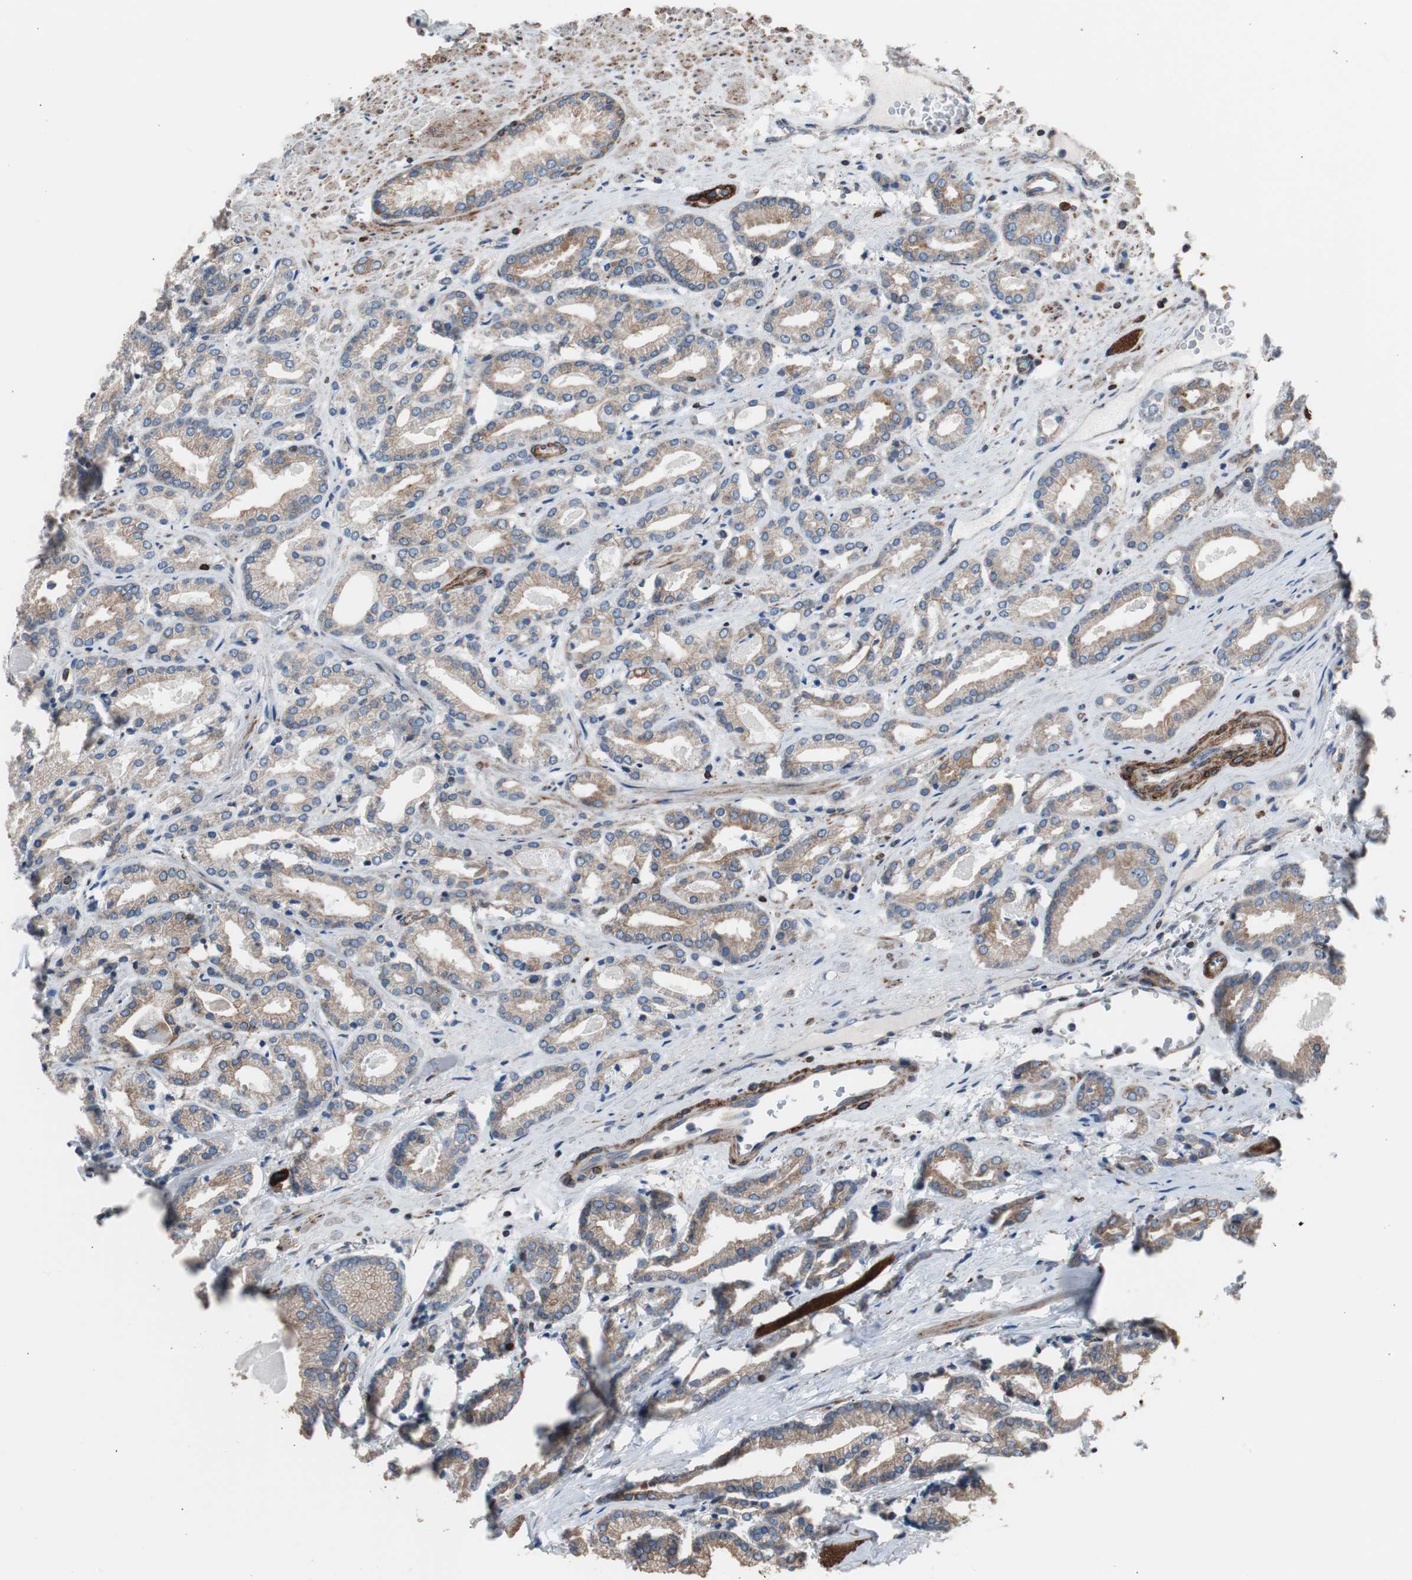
{"staining": {"intensity": "weak", "quantity": ">75%", "location": "cytoplasmic/membranous"}, "tissue": "prostate cancer", "cell_type": "Tumor cells", "image_type": "cancer", "snomed": [{"axis": "morphology", "description": "Adenocarcinoma, Low grade"}, {"axis": "topography", "description": "Prostate"}], "caption": "A histopathology image of human prostate cancer (adenocarcinoma (low-grade)) stained for a protein demonstrates weak cytoplasmic/membranous brown staining in tumor cells. The protein of interest is shown in brown color, while the nuclei are stained blue.", "gene": "PBXIP1", "patient": {"sex": "male", "age": 59}}